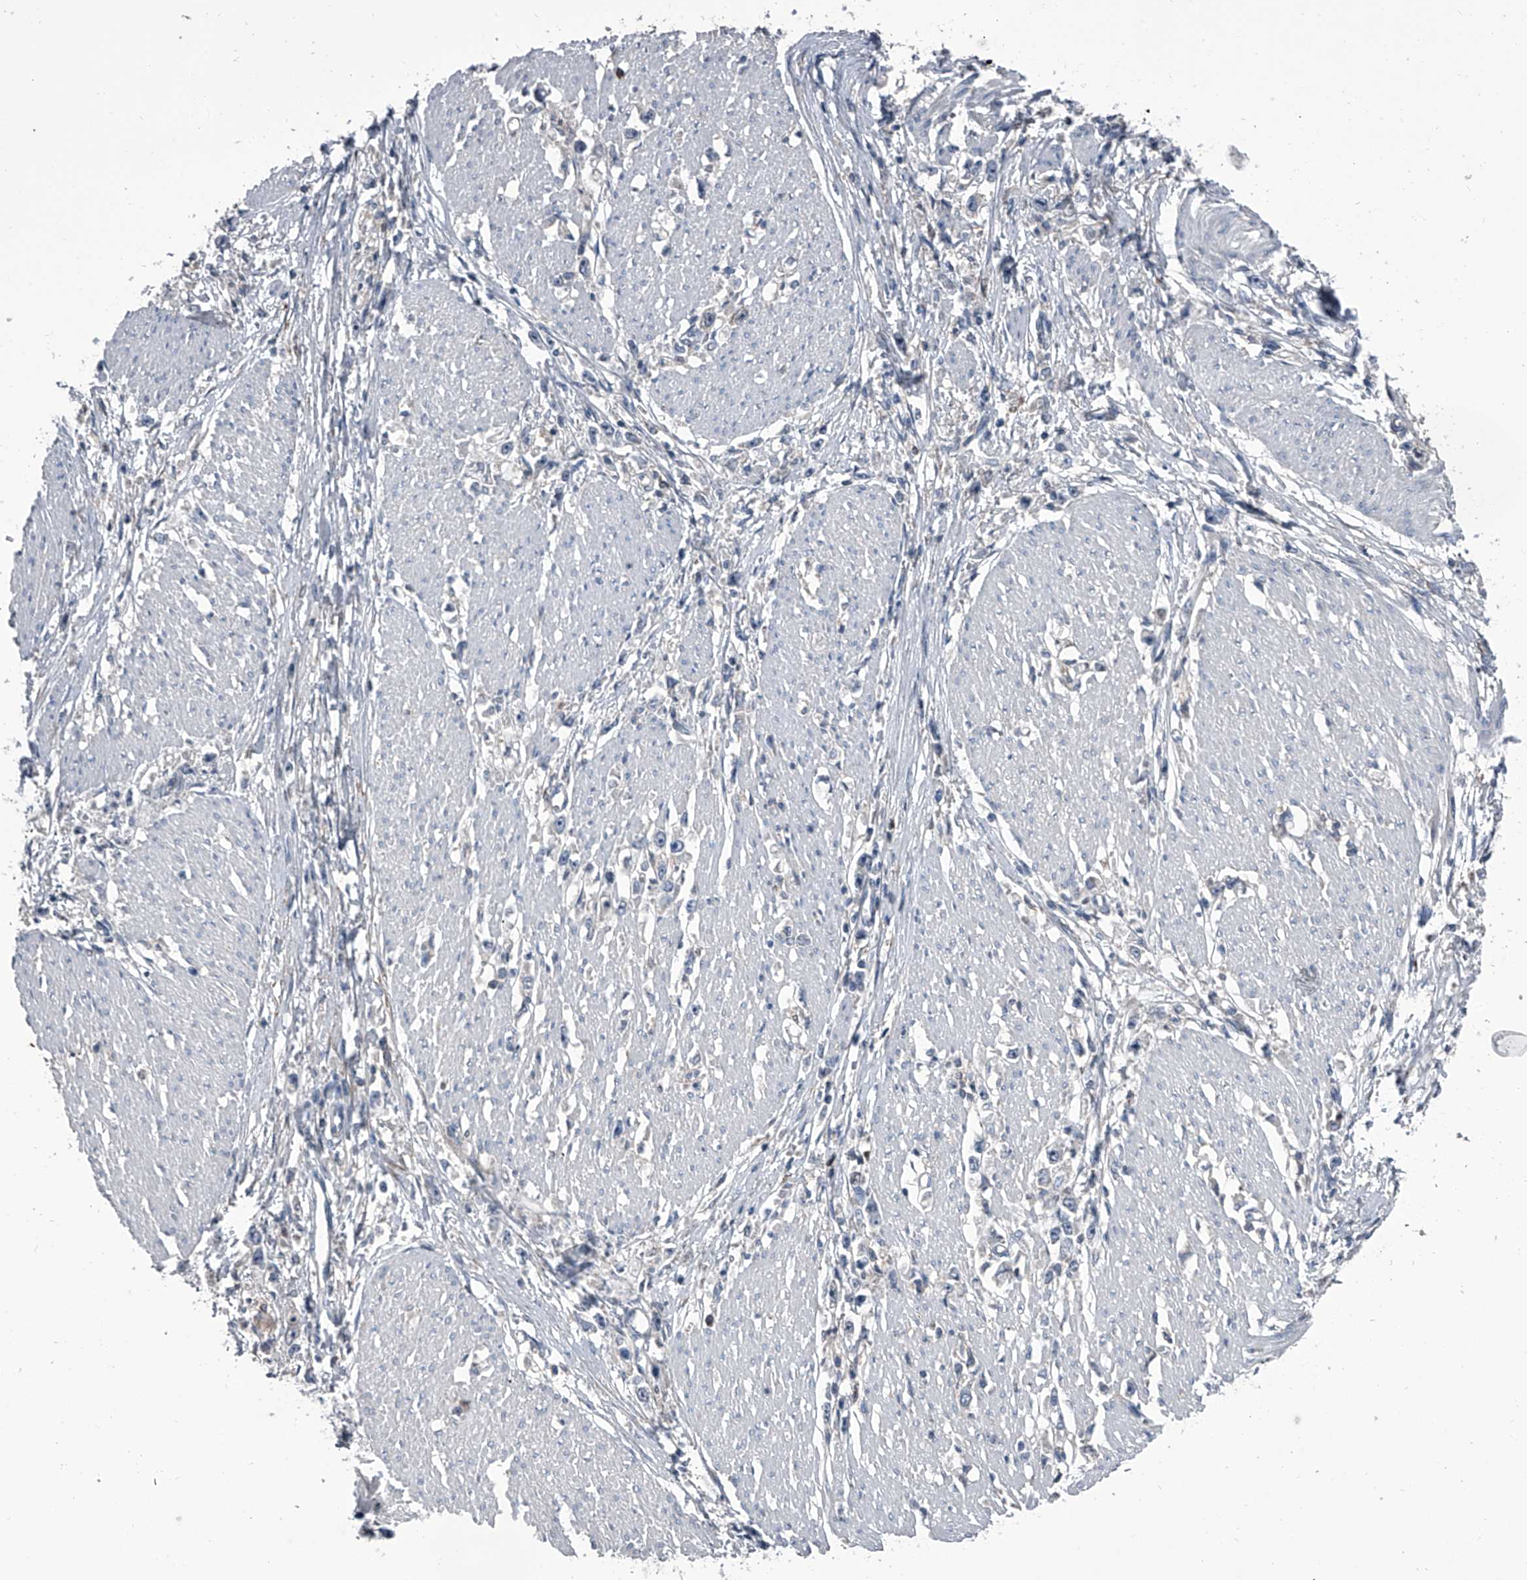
{"staining": {"intensity": "negative", "quantity": "none", "location": "none"}, "tissue": "stomach cancer", "cell_type": "Tumor cells", "image_type": "cancer", "snomed": [{"axis": "morphology", "description": "Adenocarcinoma, NOS"}, {"axis": "topography", "description": "Stomach"}], "caption": "Immunohistochemical staining of human stomach adenocarcinoma exhibits no significant staining in tumor cells. The staining is performed using DAB (3,3'-diaminobenzidine) brown chromogen with nuclei counter-stained in using hematoxylin.", "gene": "PIP5K1A", "patient": {"sex": "female", "age": 59}}